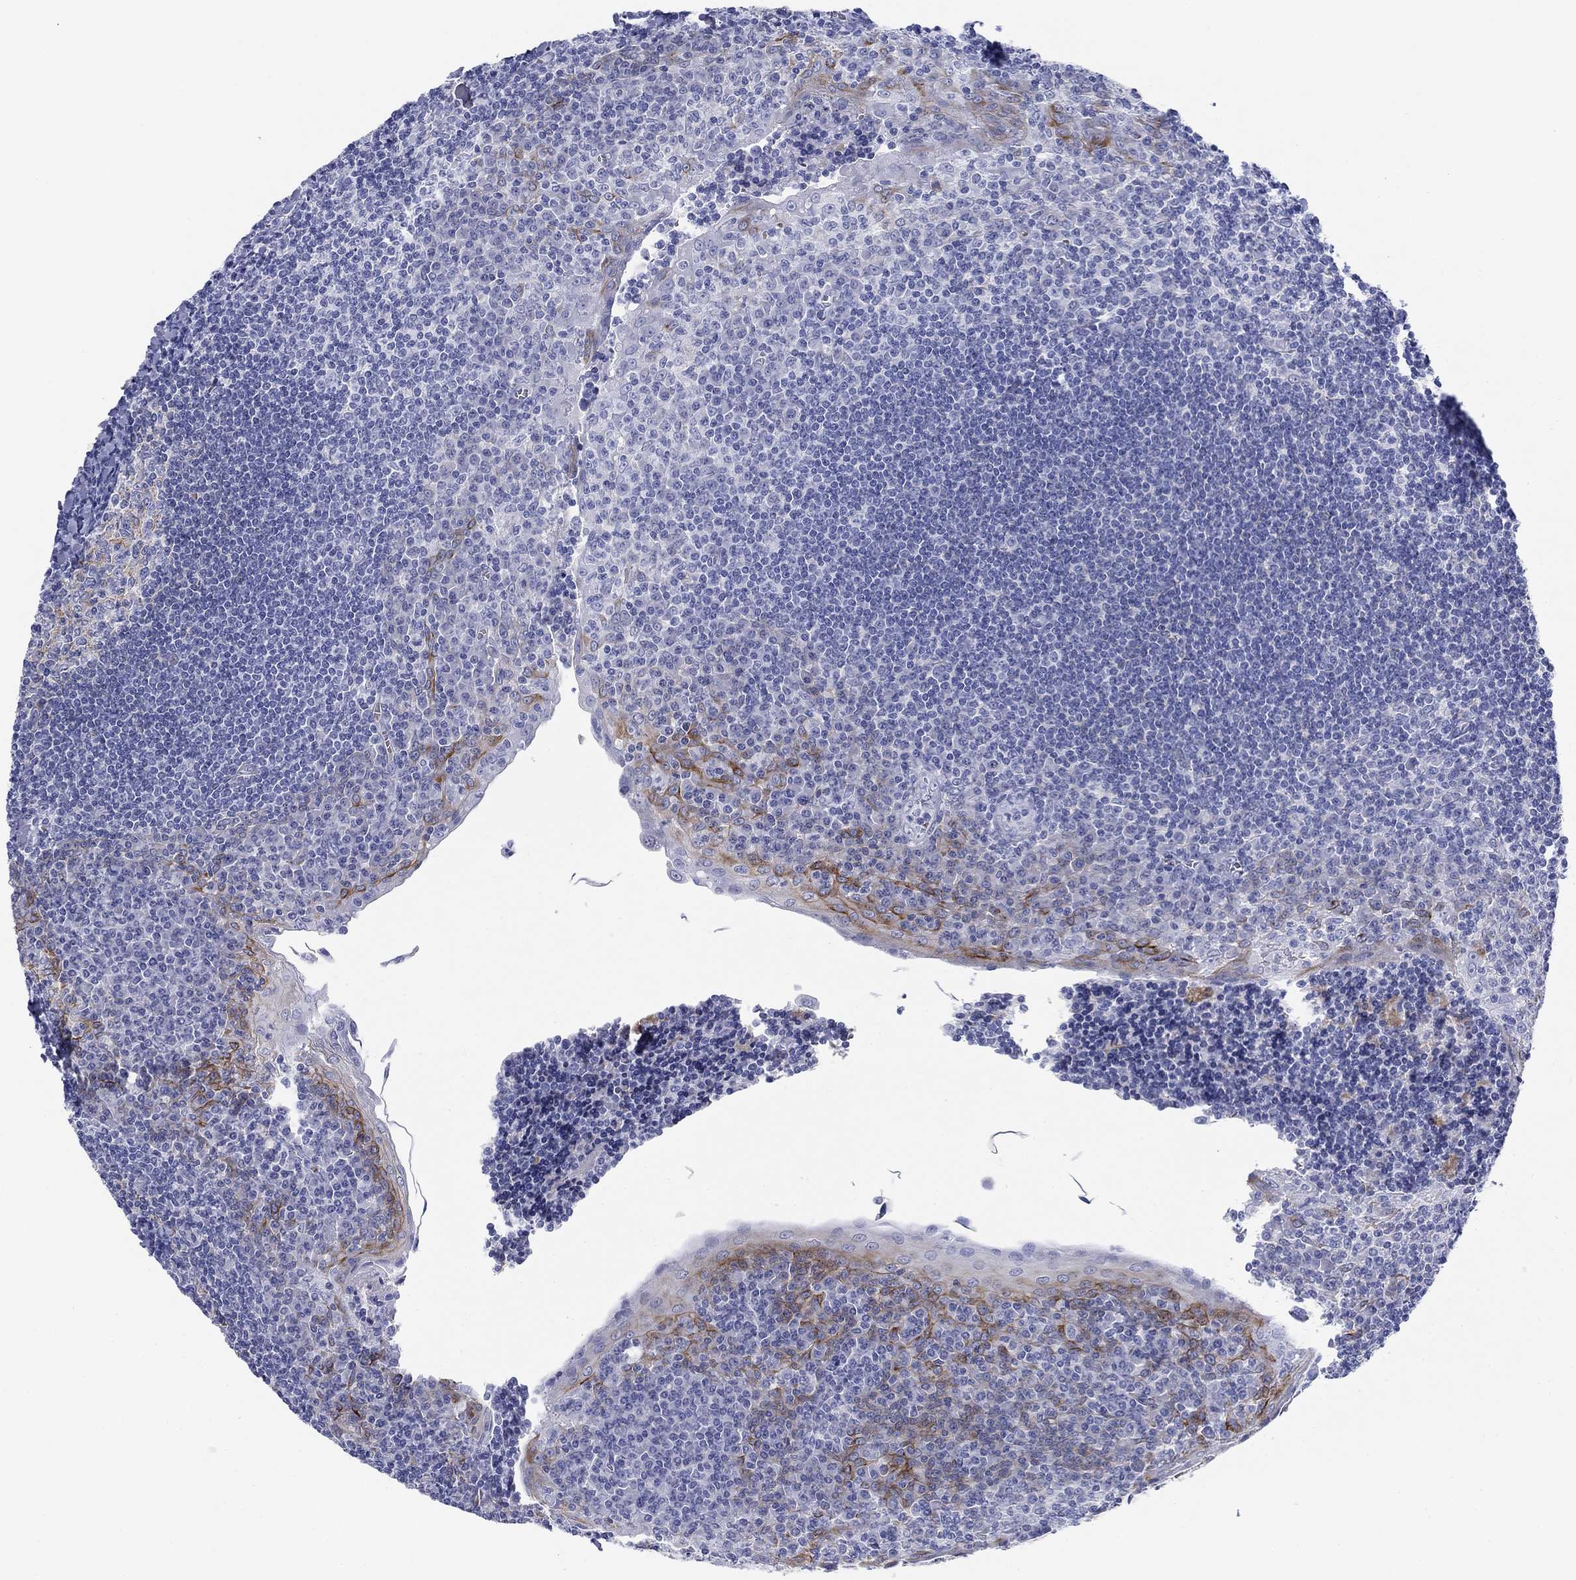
{"staining": {"intensity": "moderate", "quantity": "<25%", "location": "cytoplasmic/membranous"}, "tissue": "tonsil", "cell_type": "Germinal center cells", "image_type": "normal", "snomed": [{"axis": "morphology", "description": "Normal tissue, NOS"}, {"axis": "topography", "description": "Tonsil"}], "caption": "This histopathology image reveals unremarkable tonsil stained with IHC to label a protein in brown. The cytoplasmic/membranous of germinal center cells show moderate positivity for the protein. Nuclei are counter-stained blue.", "gene": "GPC1", "patient": {"sex": "female", "age": 12}}